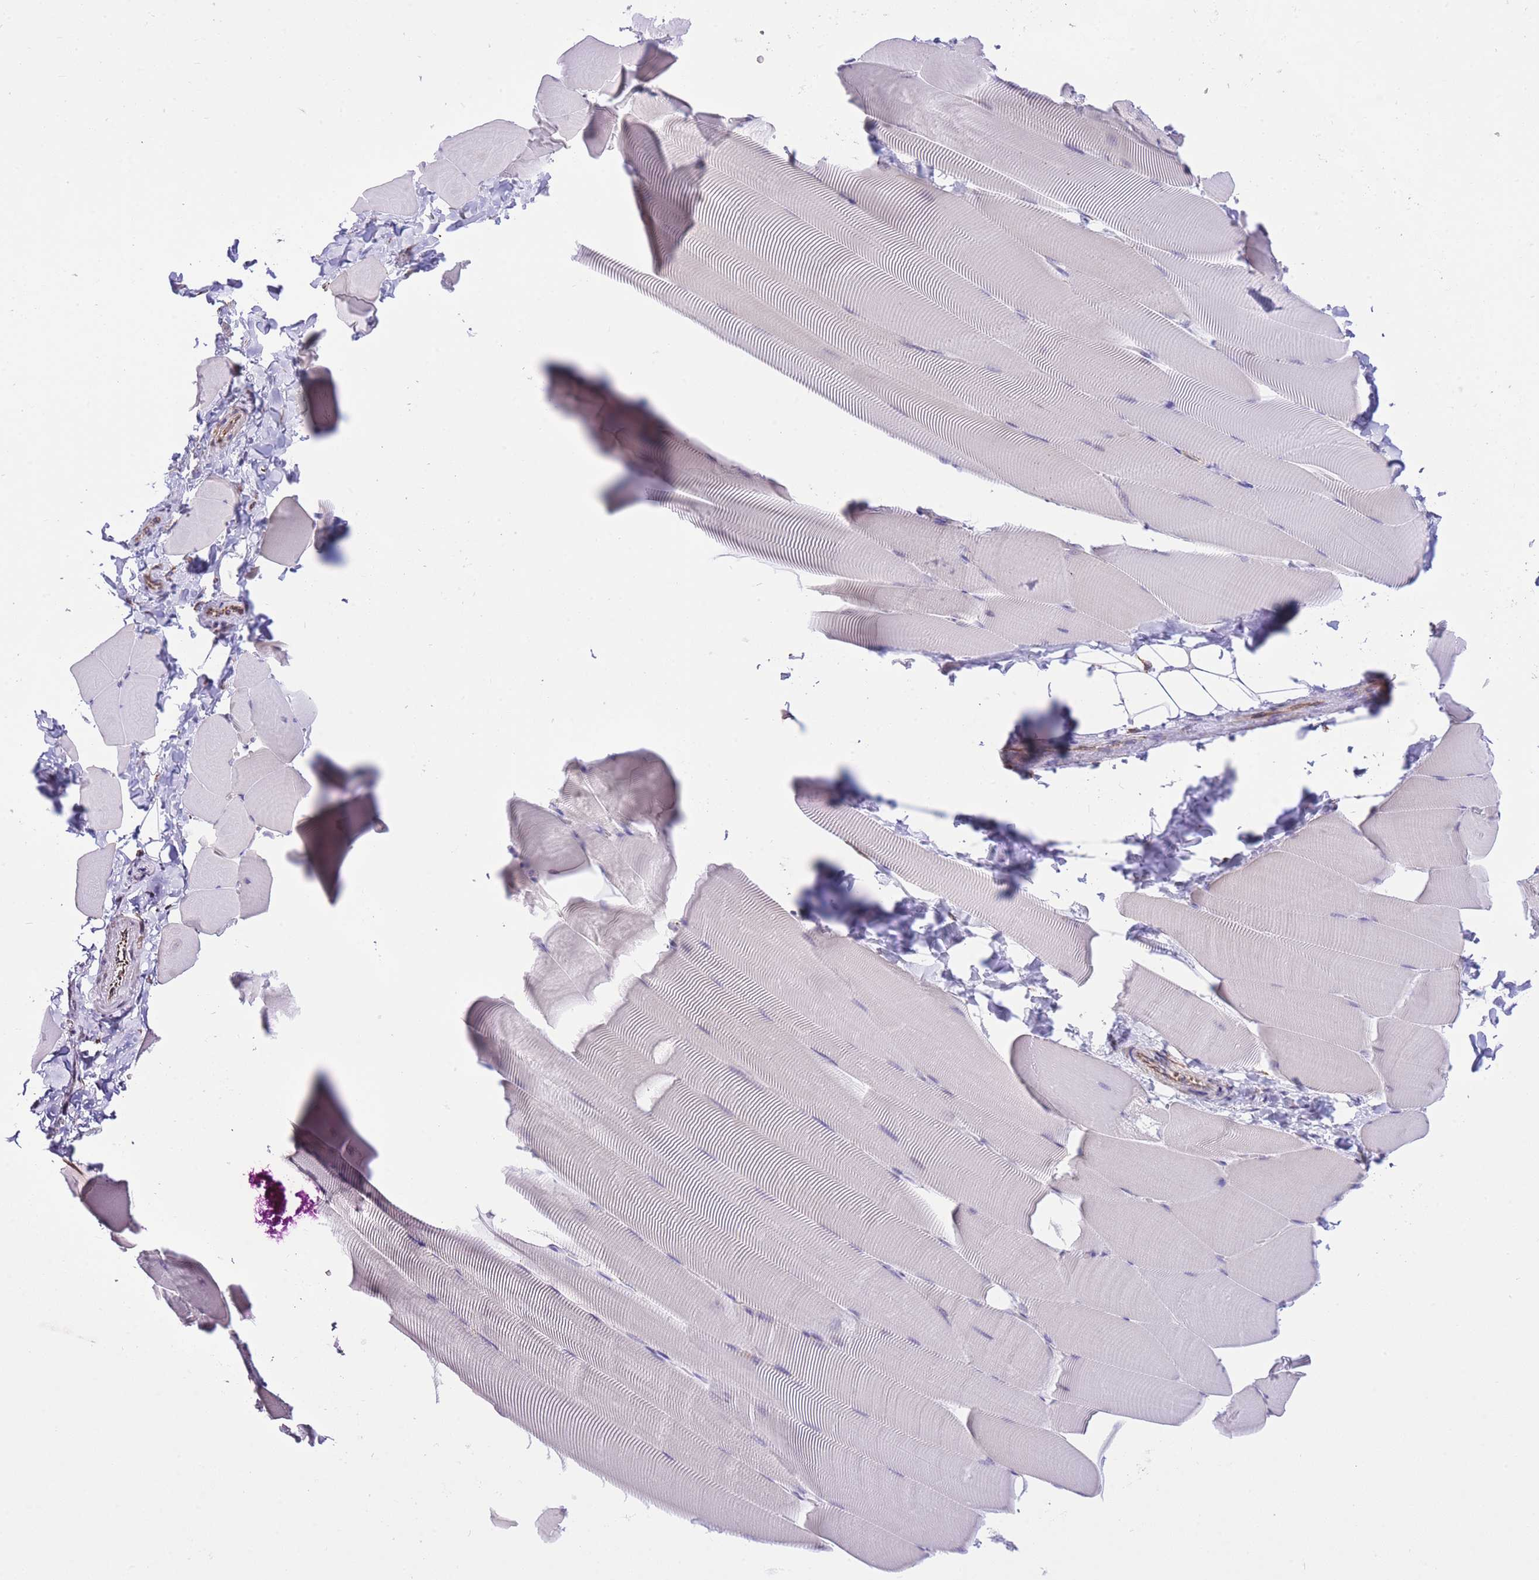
{"staining": {"intensity": "negative", "quantity": "none", "location": "none"}, "tissue": "skeletal muscle", "cell_type": "Myocytes", "image_type": "normal", "snomed": [{"axis": "morphology", "description": "Normal tissue, NOS"}, {"axis": "topography", "description": "Skeletal muscle"}], "caption": "This is an IHC histopathology image of benign skeletal muscle. There is no expression in myocytes.", "gene": "PSG11", "patient": {"sex": "male", "age": 25}}